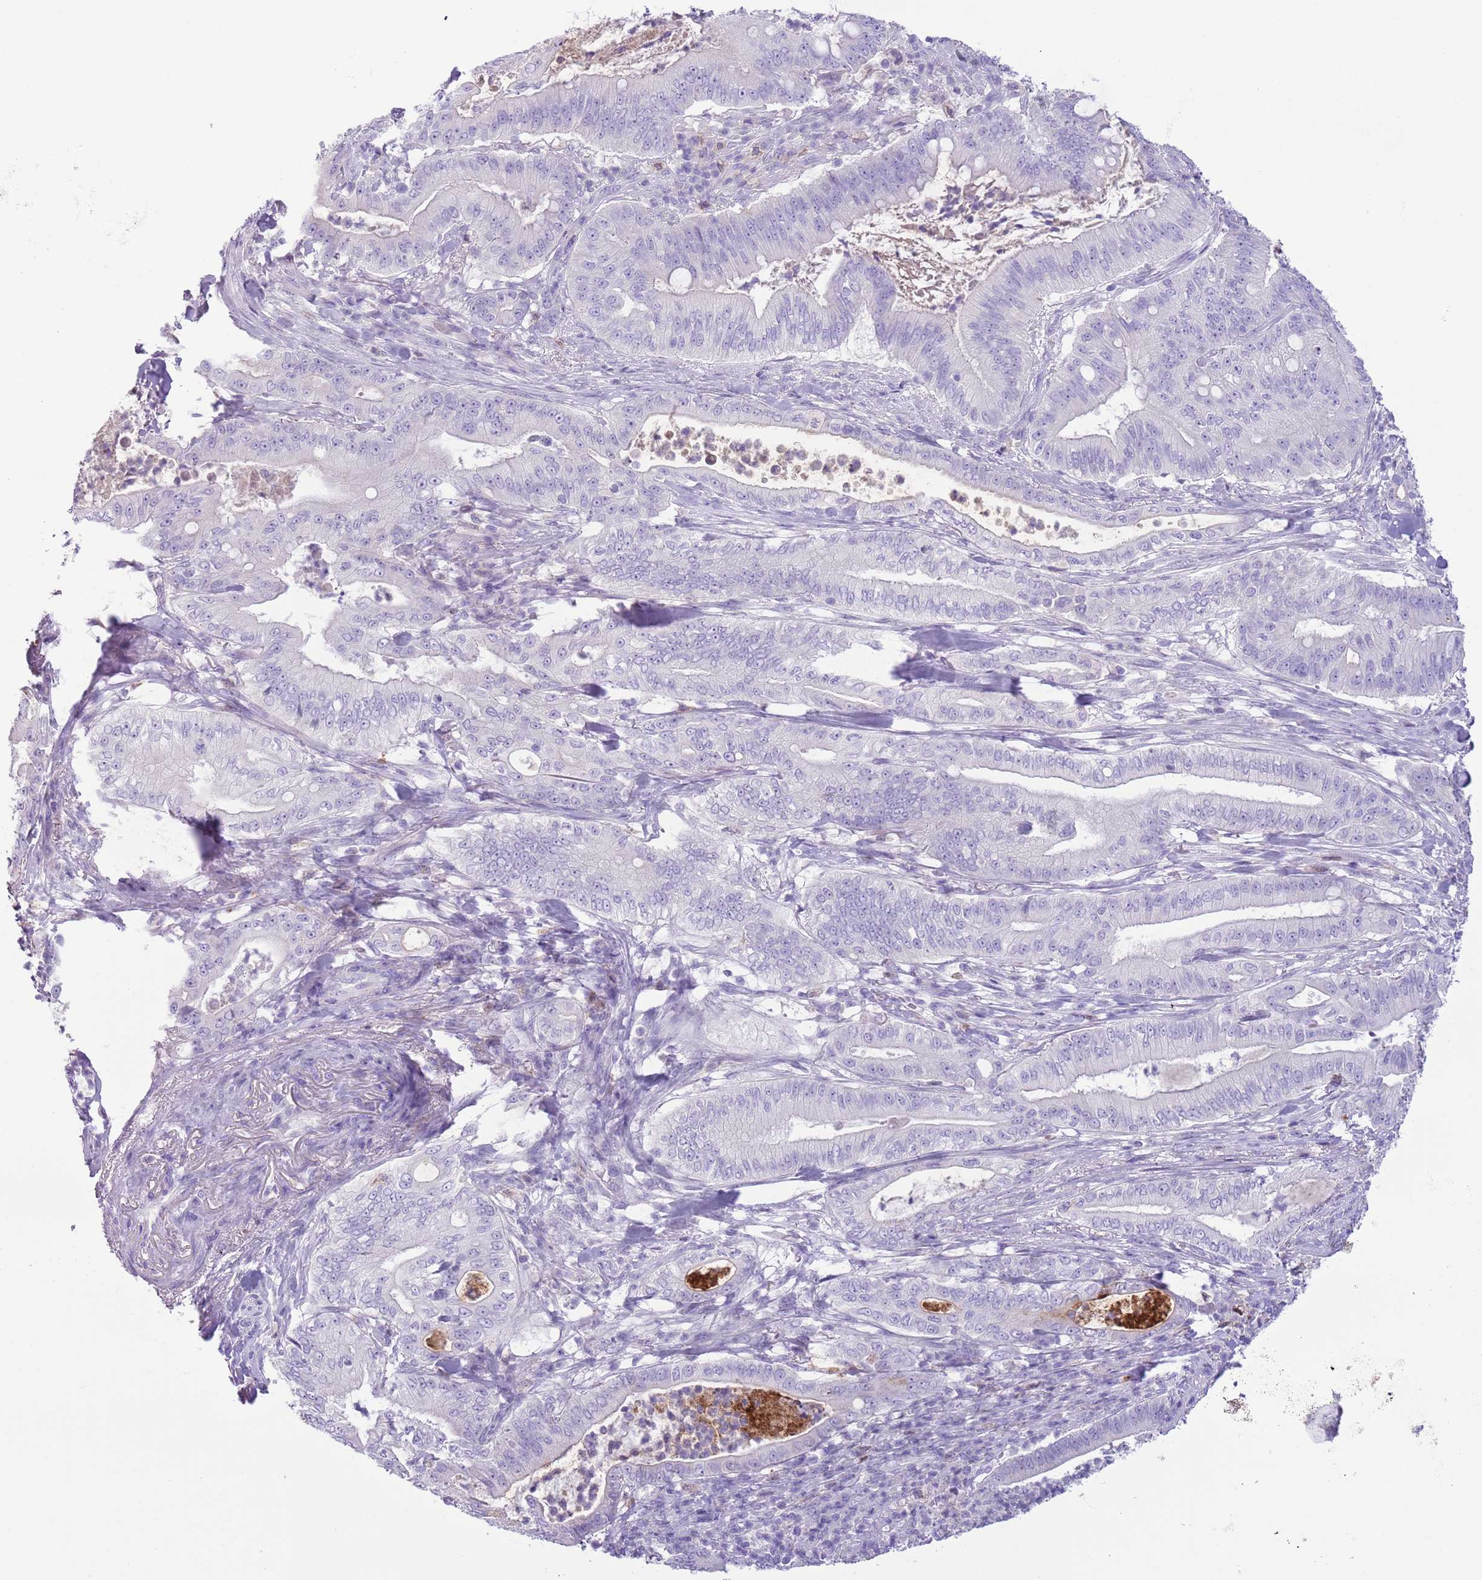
{"staining": {"intensity": "negative", "quantity": "none", "location": "none"}, "tissue": "pancreatic cancer", "cell_type": "Tumor cells", "image_type": "cancer", "snomed": [{"axis": "morphology", "description": "Adenocarcinoma, NOS"}, {"axis": "topography", "description": "Pancreas"}], "caption": "This histopathology image is of pancreatic adenocarcinoma stained with immunohistochemistry (IHC) to label a protein in brown with the nuclei are counter-stained blue. There is no expression in tumor cells.", "gene": "ZNF697", "patient": {"sex": "male", "age": 71}}